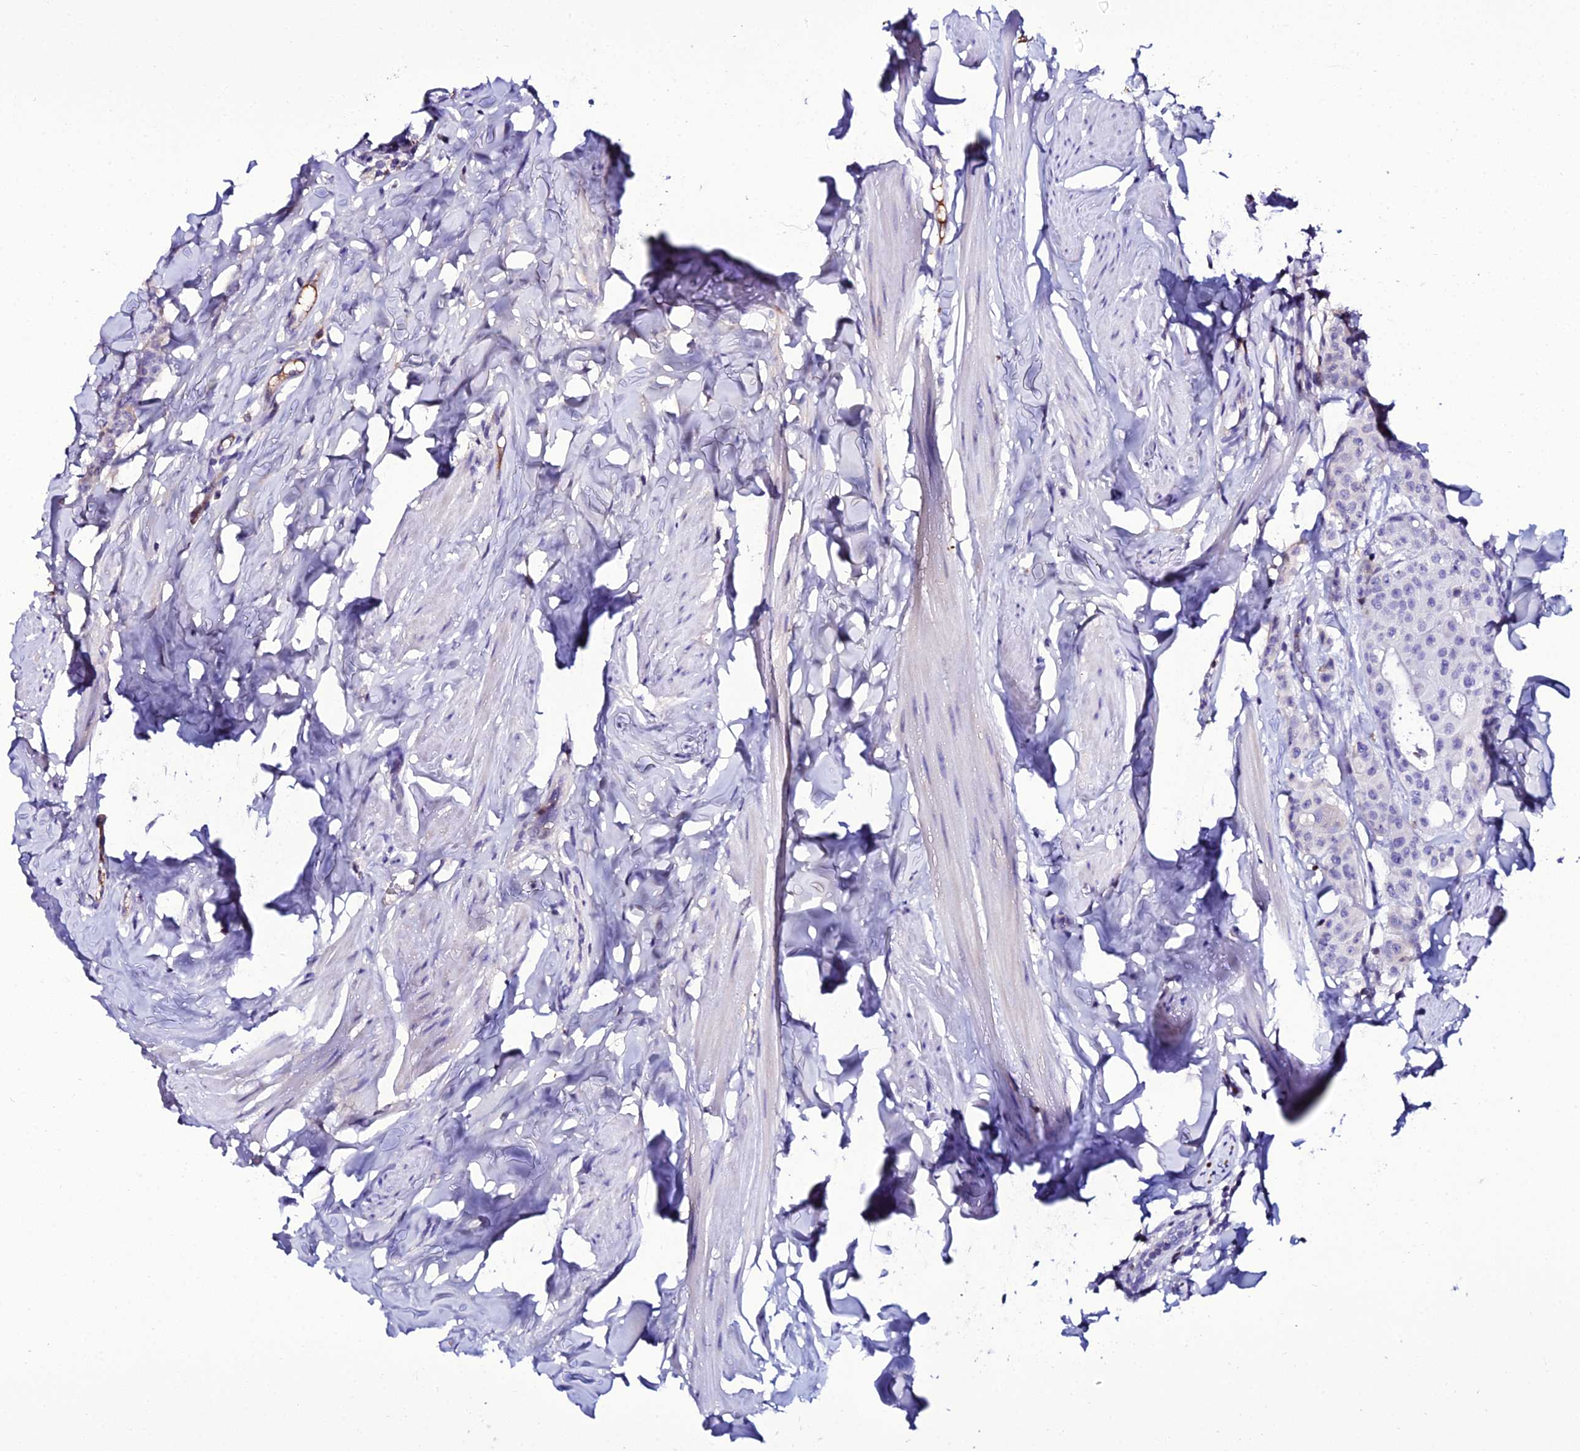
{"staining": {"intensity": "negative", "quantity": "none", "location": "none"}, "tissue": "breast cancer", "cell_type": "Tumor cells", "image_type": "cancer", "snomed": [{"axis": "morphology", "description": "Duct carcinoma"}, {"axis": "topography", "description": "Breast"}], "caption": "This is an IHC photomicrograph of human breast invasive ductal carcinoma. There is no positivity in tumor cells.", "gene": "DEFB132", "patient": {"sex": "female", "age": 40}}